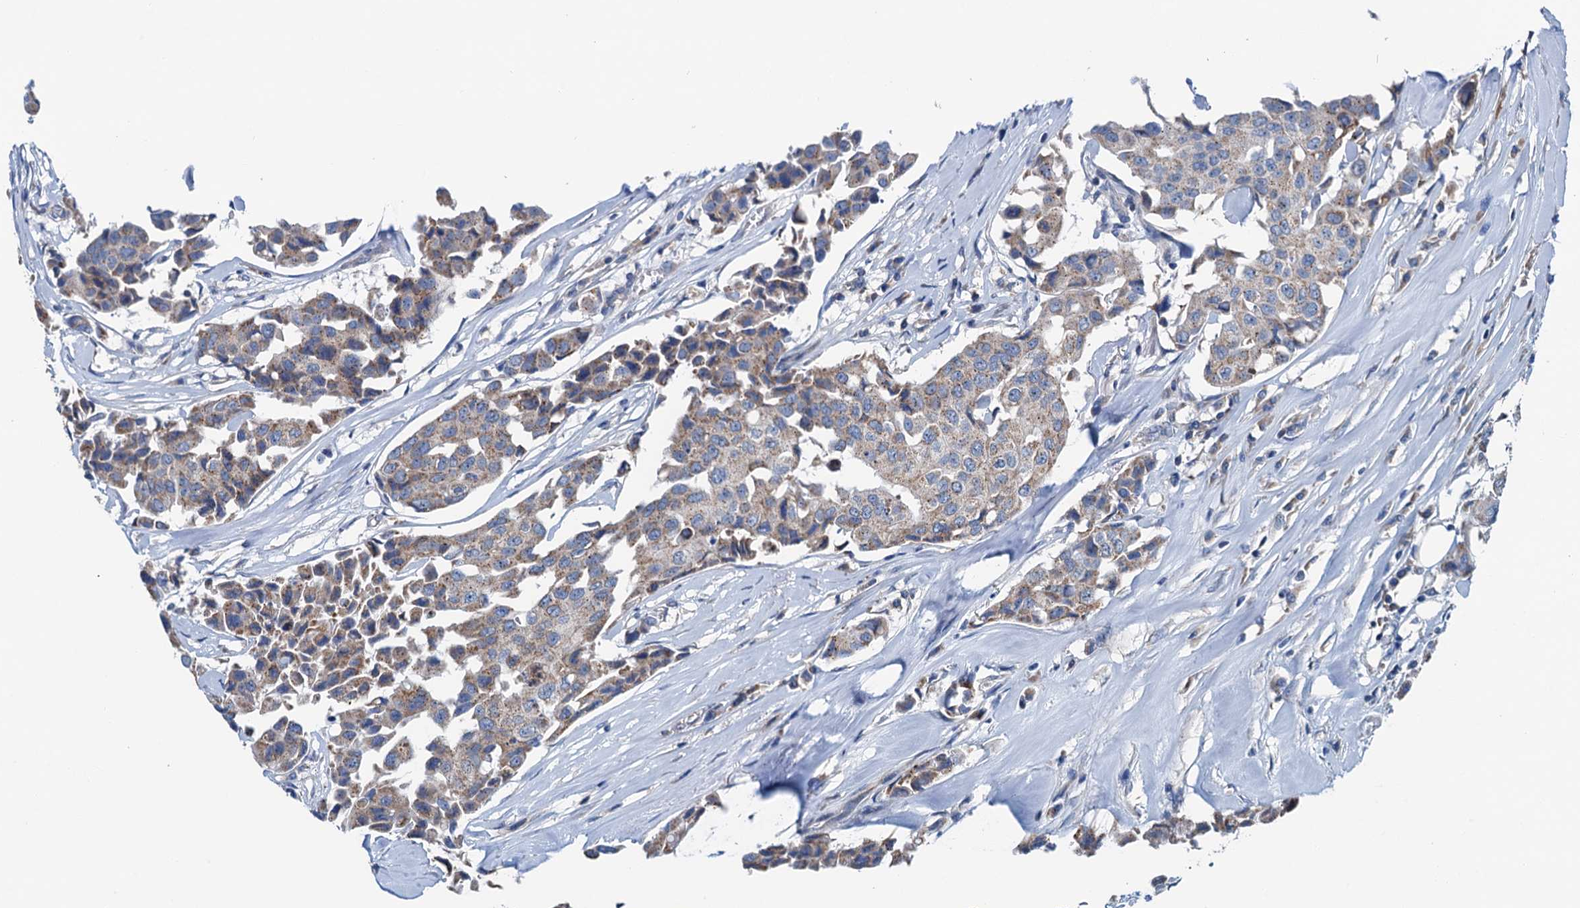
{"staining": {"intensity": "moderate", "quantity": "25%-75%", "location": "cytoplasmic/membranous"}, "tissue": "breast cancer", "cell_type": "Tumor cells", "image_type": "cancer", "snomed": [{"axis": "morphology", "description": "Duct carcinoma"}, {"axis": "topography", "description": "Breast"}], "caption": "This image displays IHC staining of human breast cancer (invasive ductal carcinoma), with medium moderate cytoplasmic/membranous expression in about 25%-75% of tumor cells.", "gene": "ELAC1", "patient": {"sex": "female", "age": 80}}